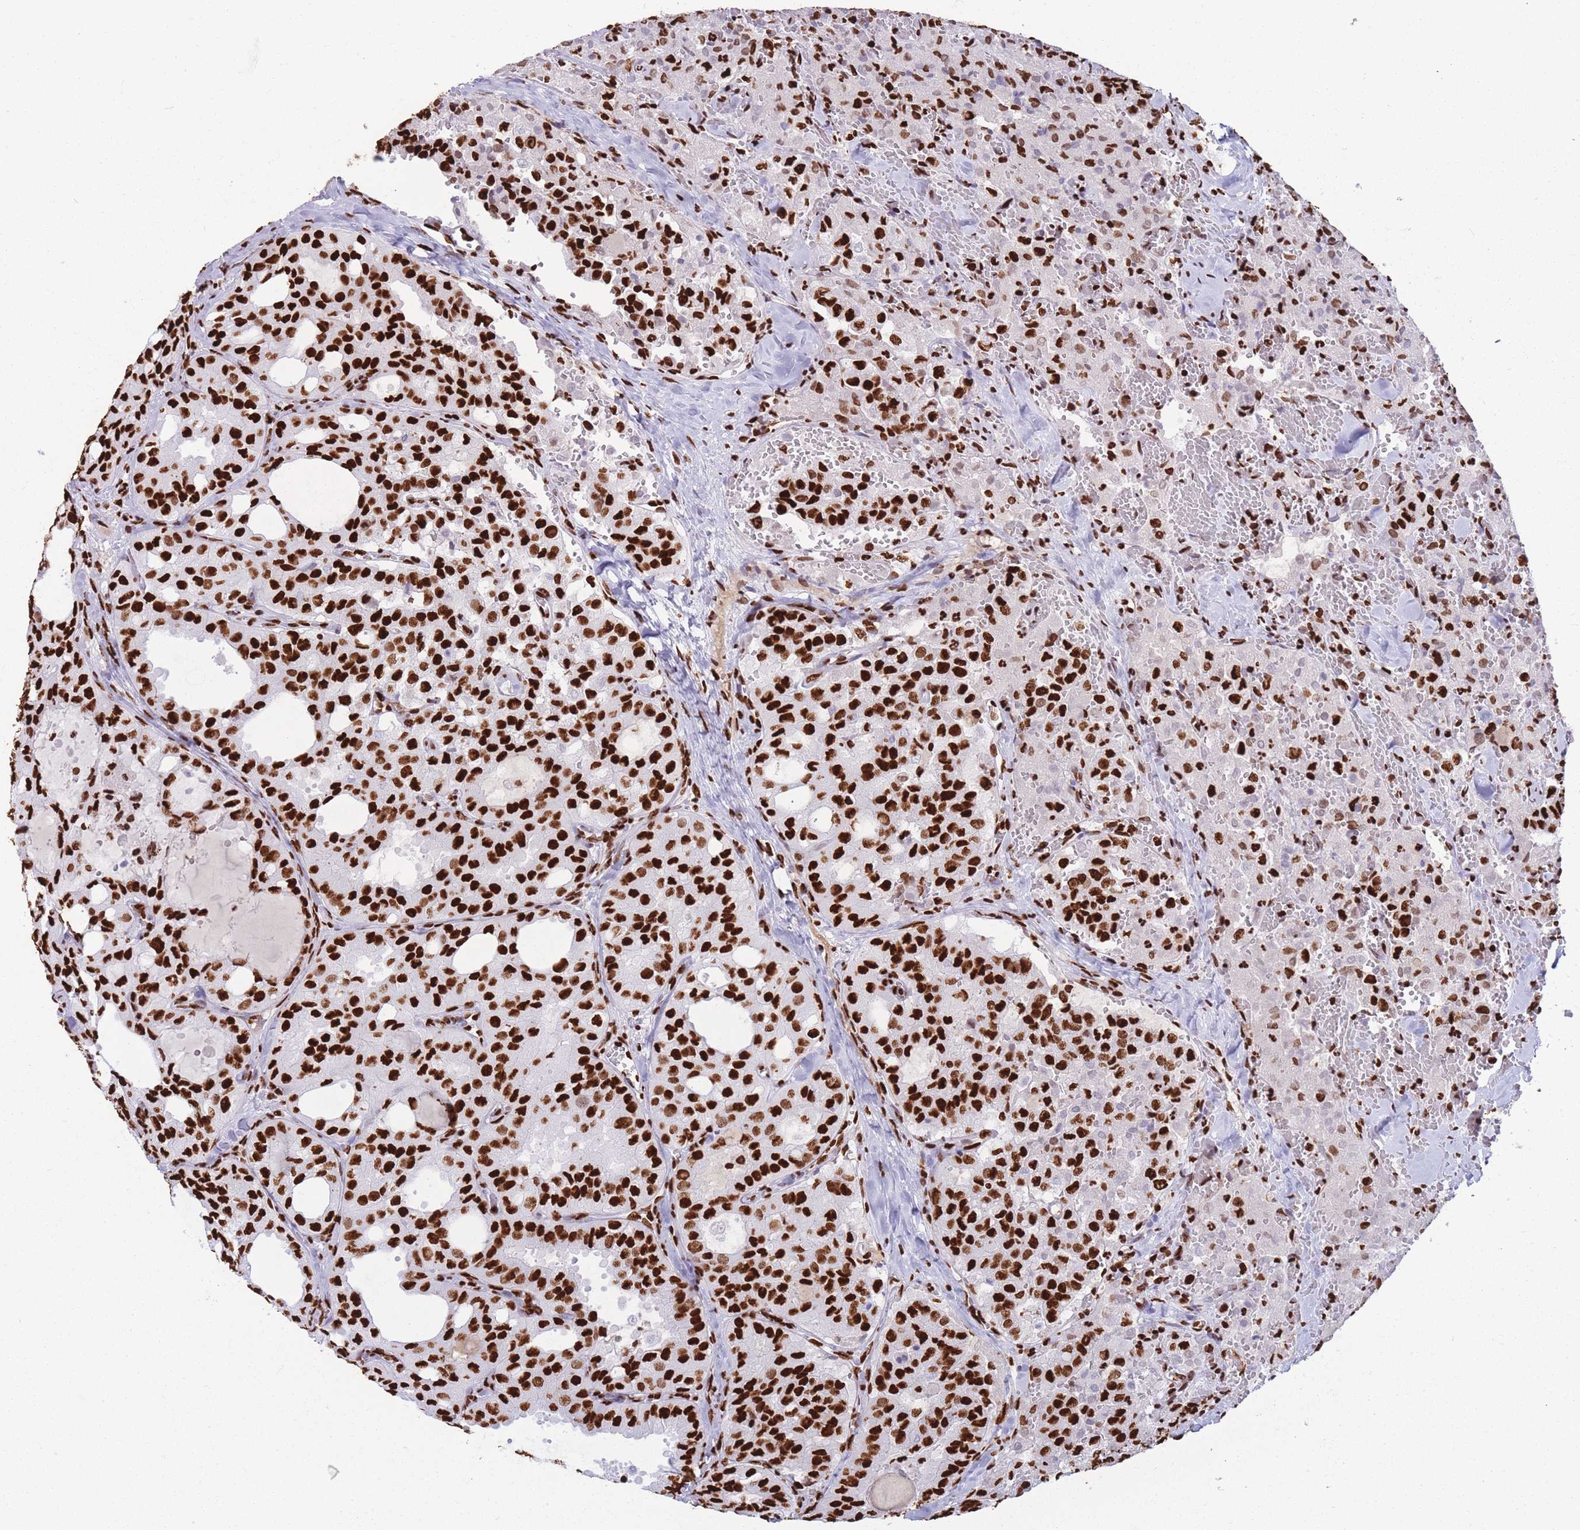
{"staining": {"intensity": "strong", "quantity": ">75%", "location": "nuclear"}, "tissue": "thyroid cancer", "cell_type": "Tumor cells", "image_type": "cancer", "snomed": [{"axis": "morphology", "description": "Follicular adenoma carcinoma, NOS"}, {"axis": "topography", "description": "Thyroid gland"}], "caption": "Tumor cells exhibit high levels of strong nuclear expression in approximately >75% of cells in thyroid cancer (follicular adenoma carcinoma).", "gene": "HNRNPUL1", "patient": {"sex": "male", "age": 75}}